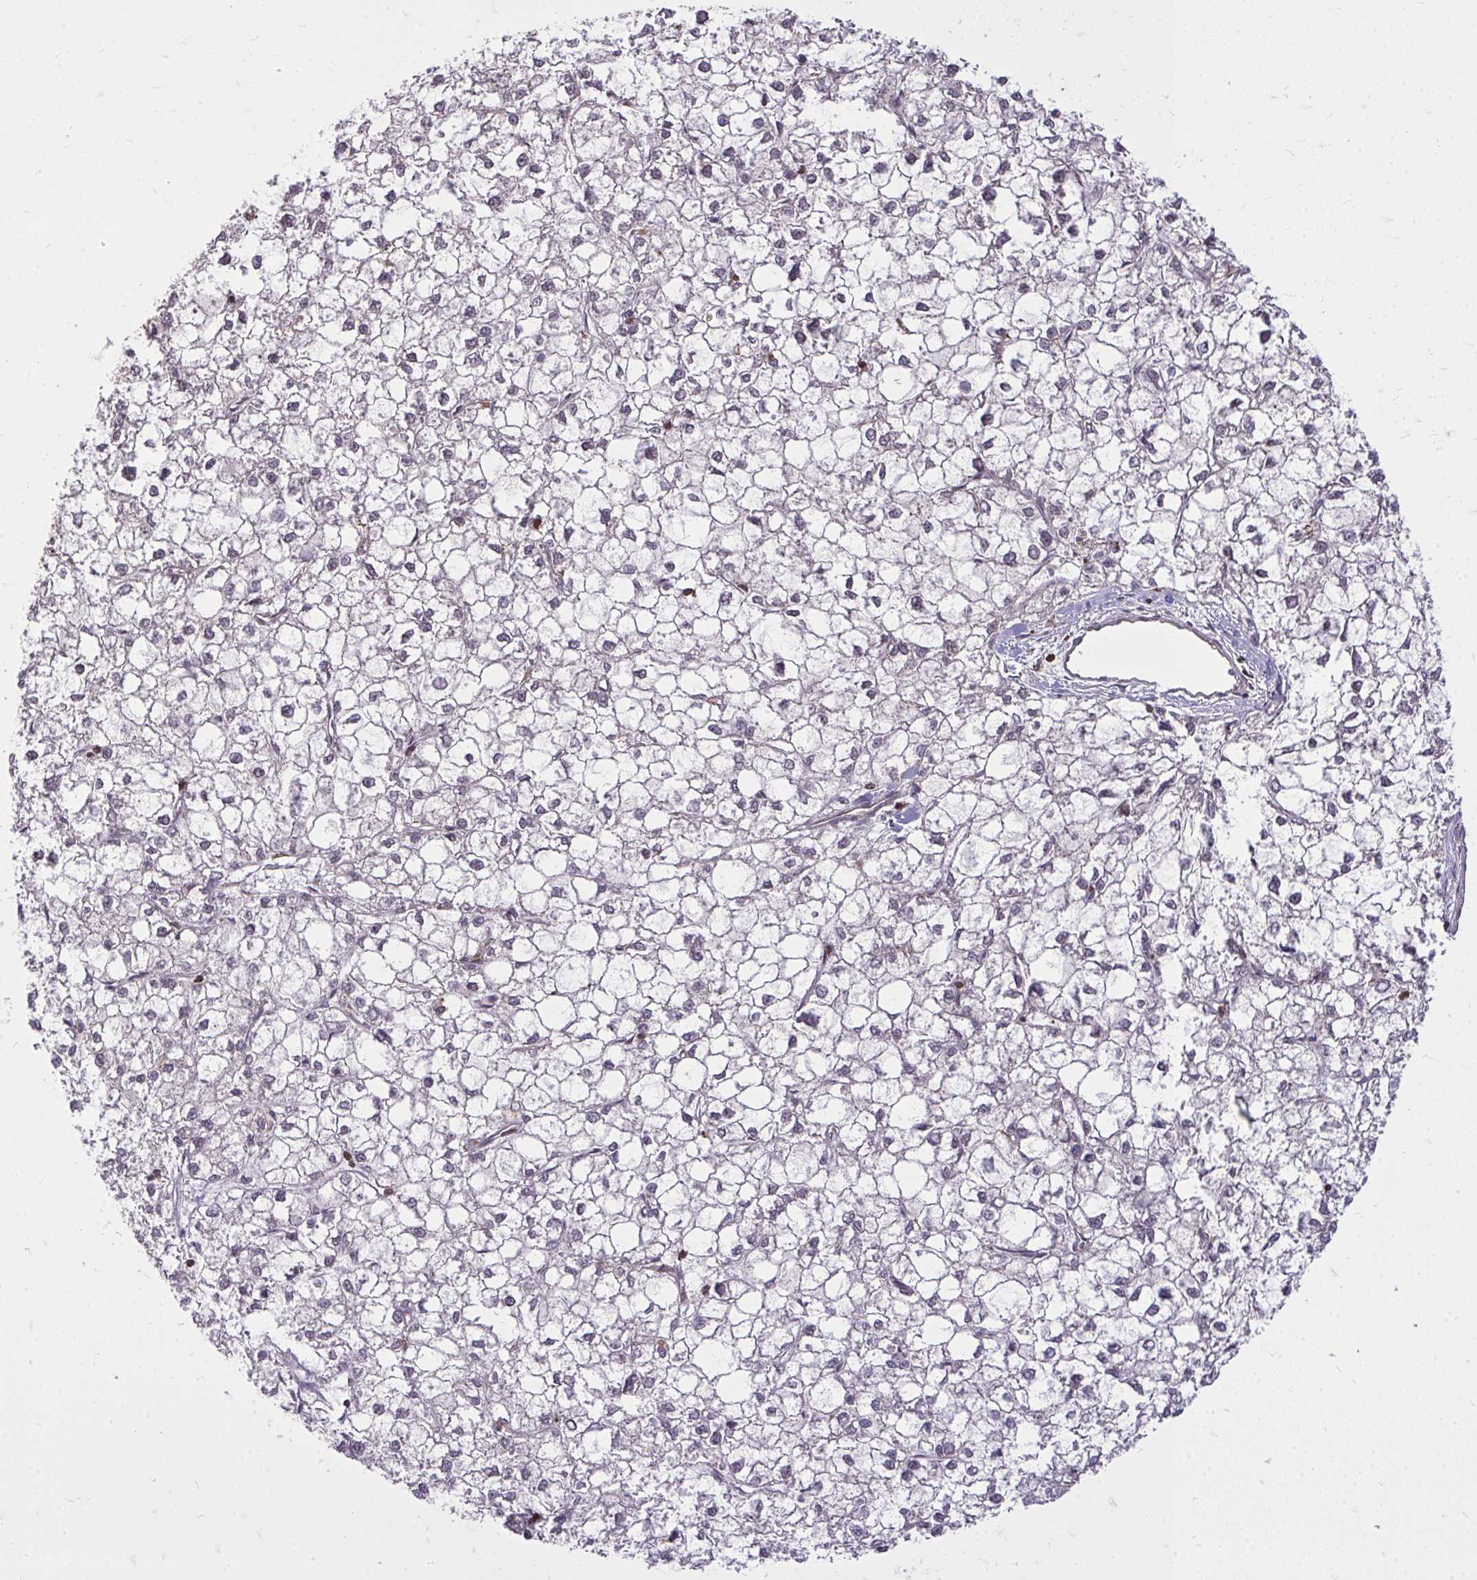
{"staining": {"intensity": "negative", "quantity": "none", "location": "none"}, "tissue": "liver cancer", "cell_type": "Tumor cells", "image_type": "cancer", "snomed": [{"axis": "morphology", "description": "Carcinoma, Hepatocellular, NOS"}, {"axis": "topography", "description": "Liver"}], "caption": "Immunohistochemistry (IHC) histopathology image of human liver cancer (hepatocellular carcinoma) stained for a protein (brown), which reveals no positivity in tumor cells.", "gene": "SLC7A5", "patient": {"sex": "female", "age": 43}}